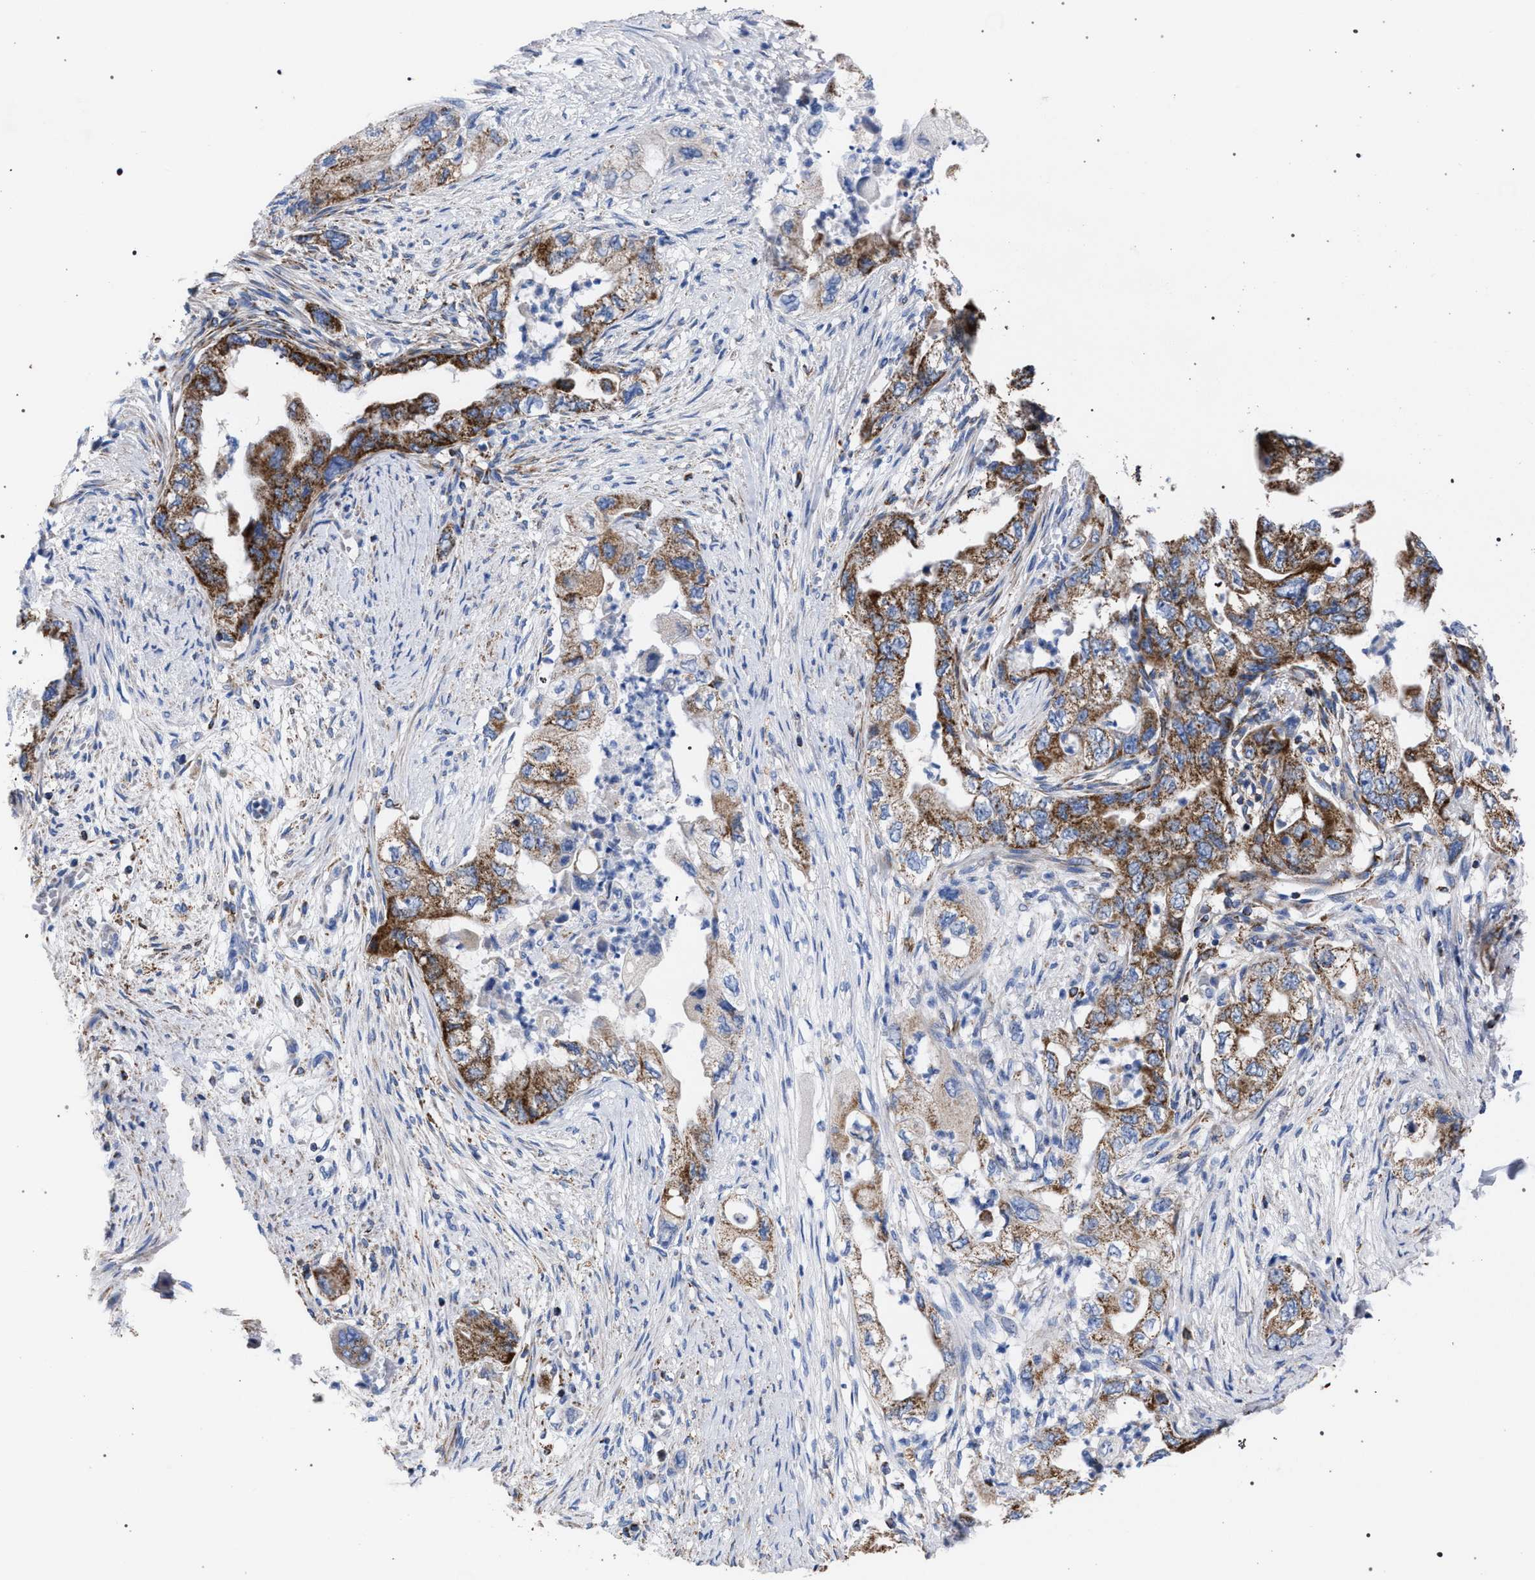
{"staining": {"intensity": "moderate", "quantity": ">75%", "location": "cytoplasmic/membranous"}, "tissue": "pancreatic cancer", "cell_type": "Tumor cells", "image_type": "cancer", "snomed": [{"axis": "morphology", "description": "Adenocarcinoma, NOS"}, {"axis": "topography", "description": "Pancreas"}], "caption": "Tumor cells show medium levels of moderate cytoplasmic/membranous expression in about >75% of cells in adenocarcinoma (pancreatic).", "gene": "ACADS", "patient": {"sex": "female", "age": 73}}